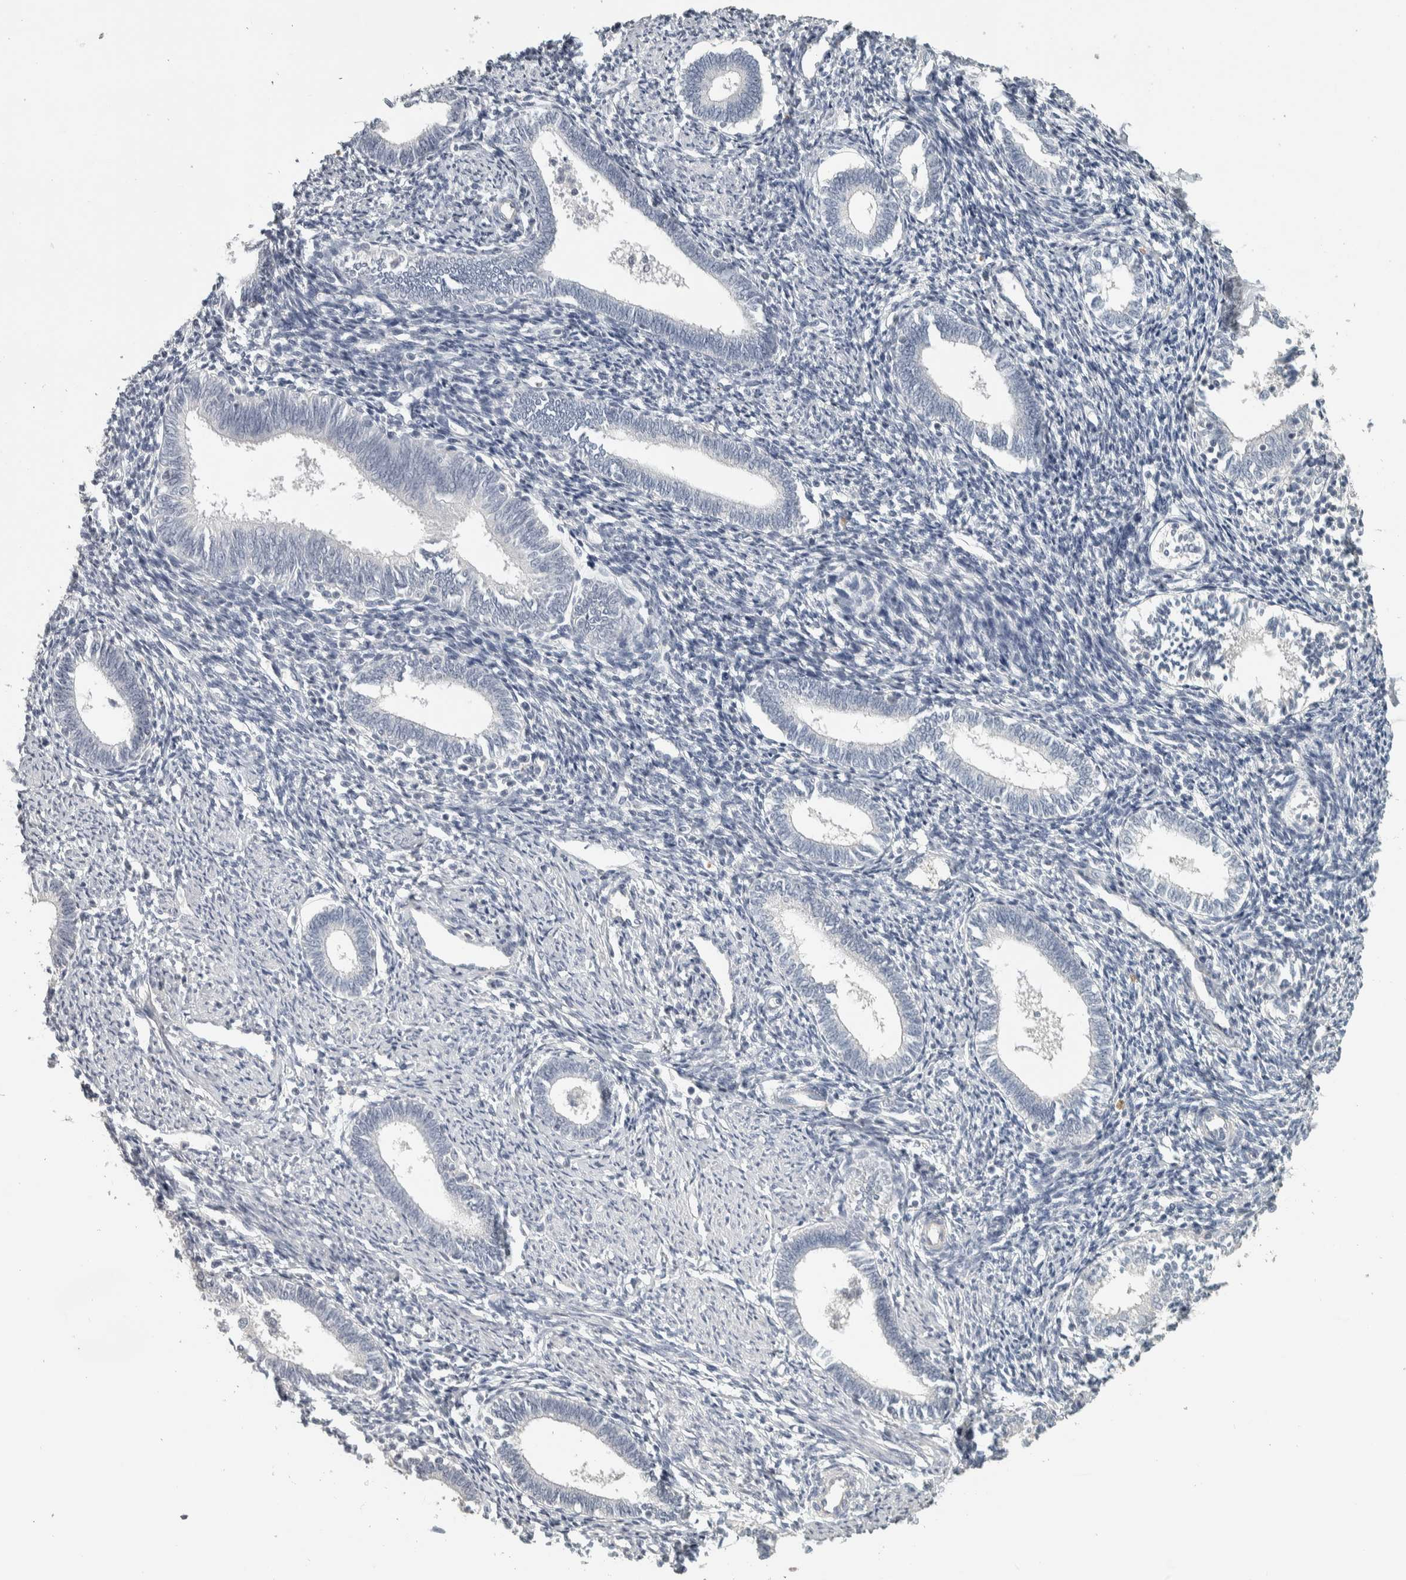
{"staining": {"intensity": "negative", "quantity": "none", "location": "none"}, "tissue": "endometrium", "cell_type": "Cells in endometrial stroma", "image_type": "normal", "snomed": [{"axis": "morphology", "description": "Normal tissue, NOS"}, {"axis": "topography", "description": "Endometrium"}], "caption": "Photomicrograph shows no protein positivity in cells in endometrial stroma of unremarkable endometrium.", "gene": "DCAF10", "patient": {"sex": "female", "age": 41}}